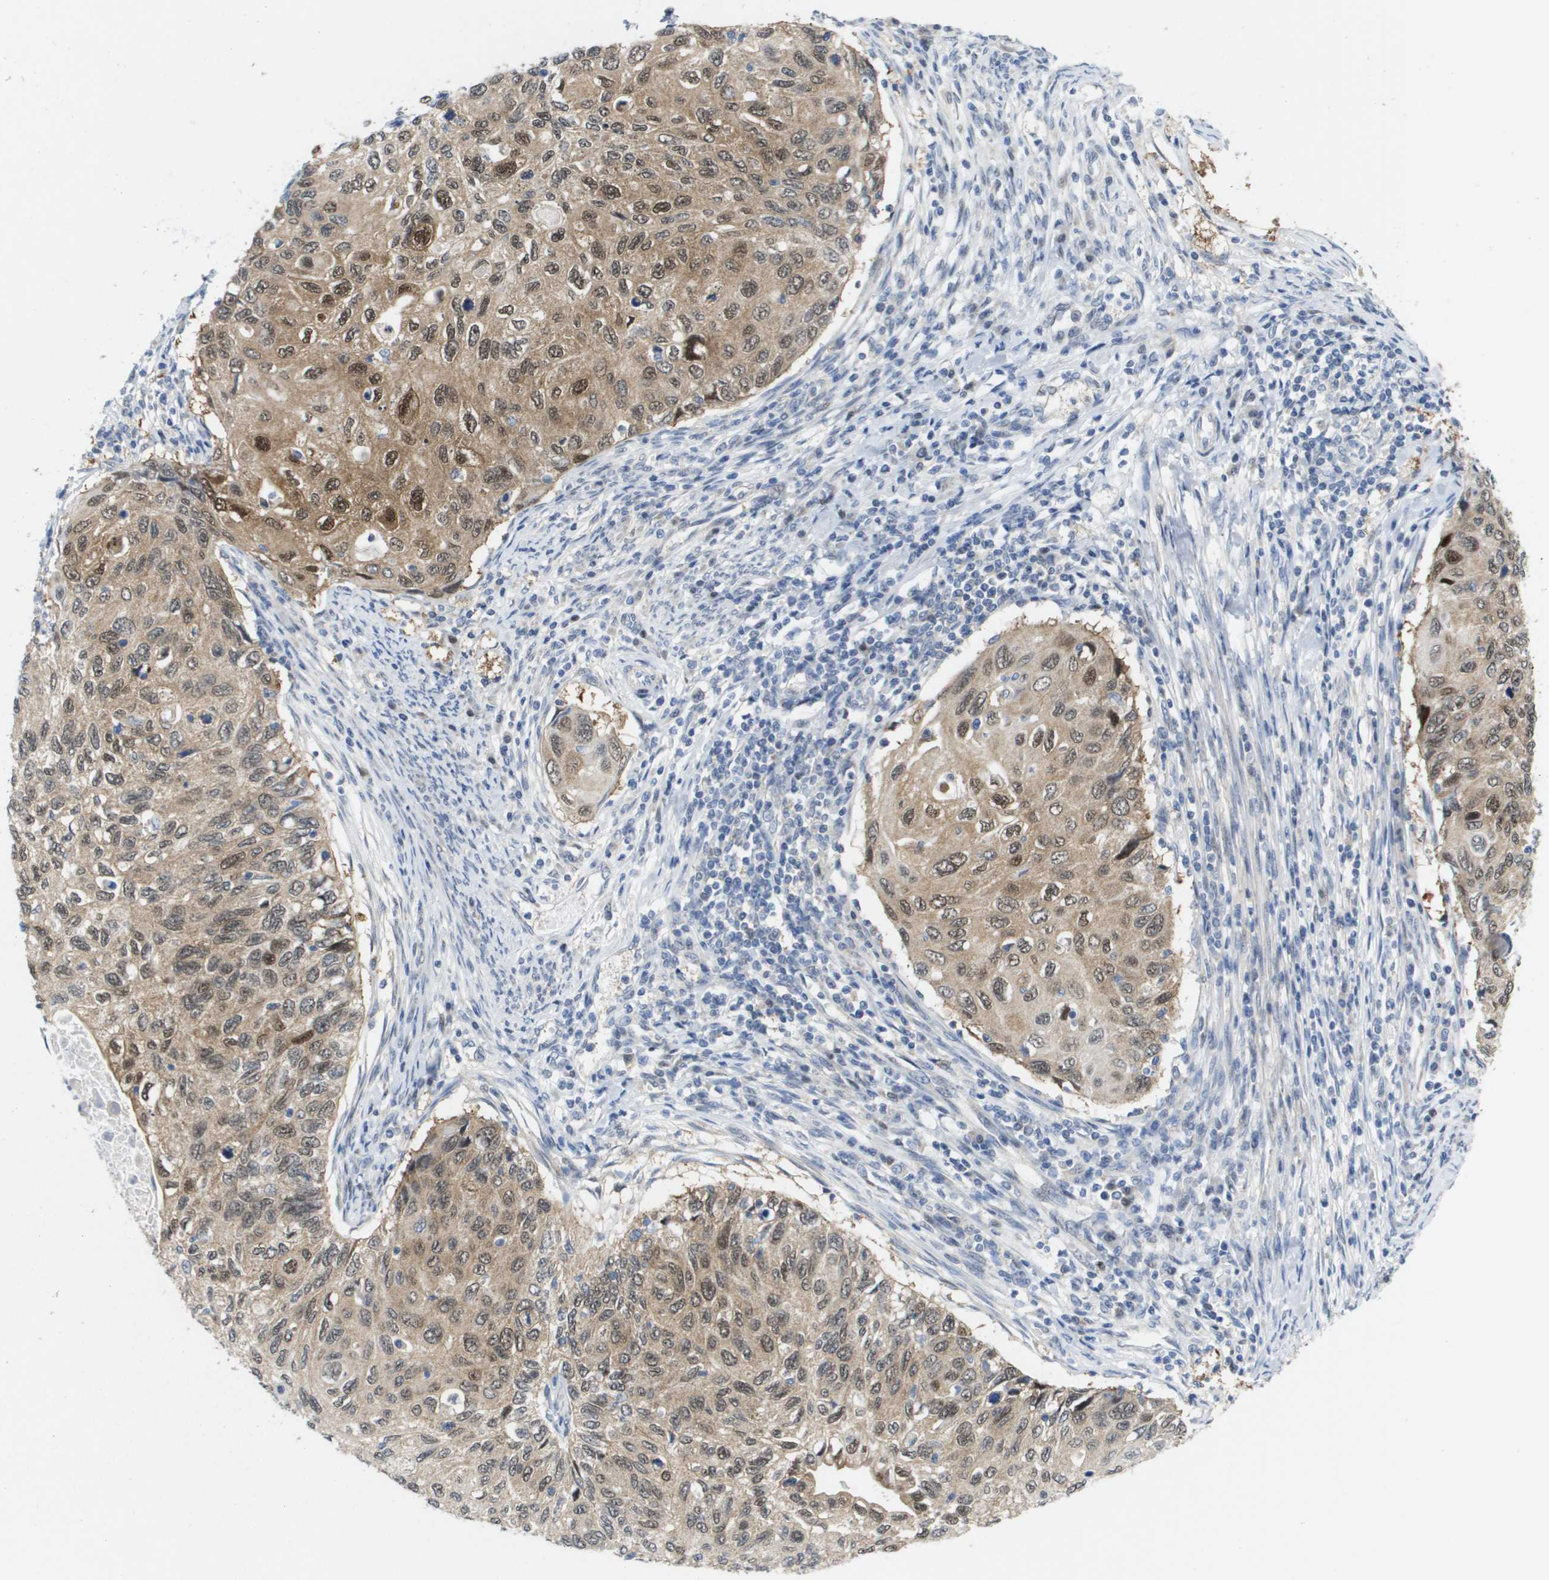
{"staining": {"intensity": "moderate", "quantity": ">75%", "location": "cytoplasmic/membranous,nuclear"}, "tissue": "cervical cancer", "cell_type": "Tumor cells", "image_type": "cancer", "snomed": [{"axis": "morphology", "description": "Squamous cell carcinoma, NOS"}, {"axis": "topography", "description": "Cervix"}], "caption": "Approximately >75% of tumor cells in cervical squamous cell carcinoma exhibit moderate cytoplasmic/membranous and nuclear protein expression as visualized by brown immunohistochemical staining.", "gene": "FKBP4", "patient": {"sex": "female", "age": 70}}